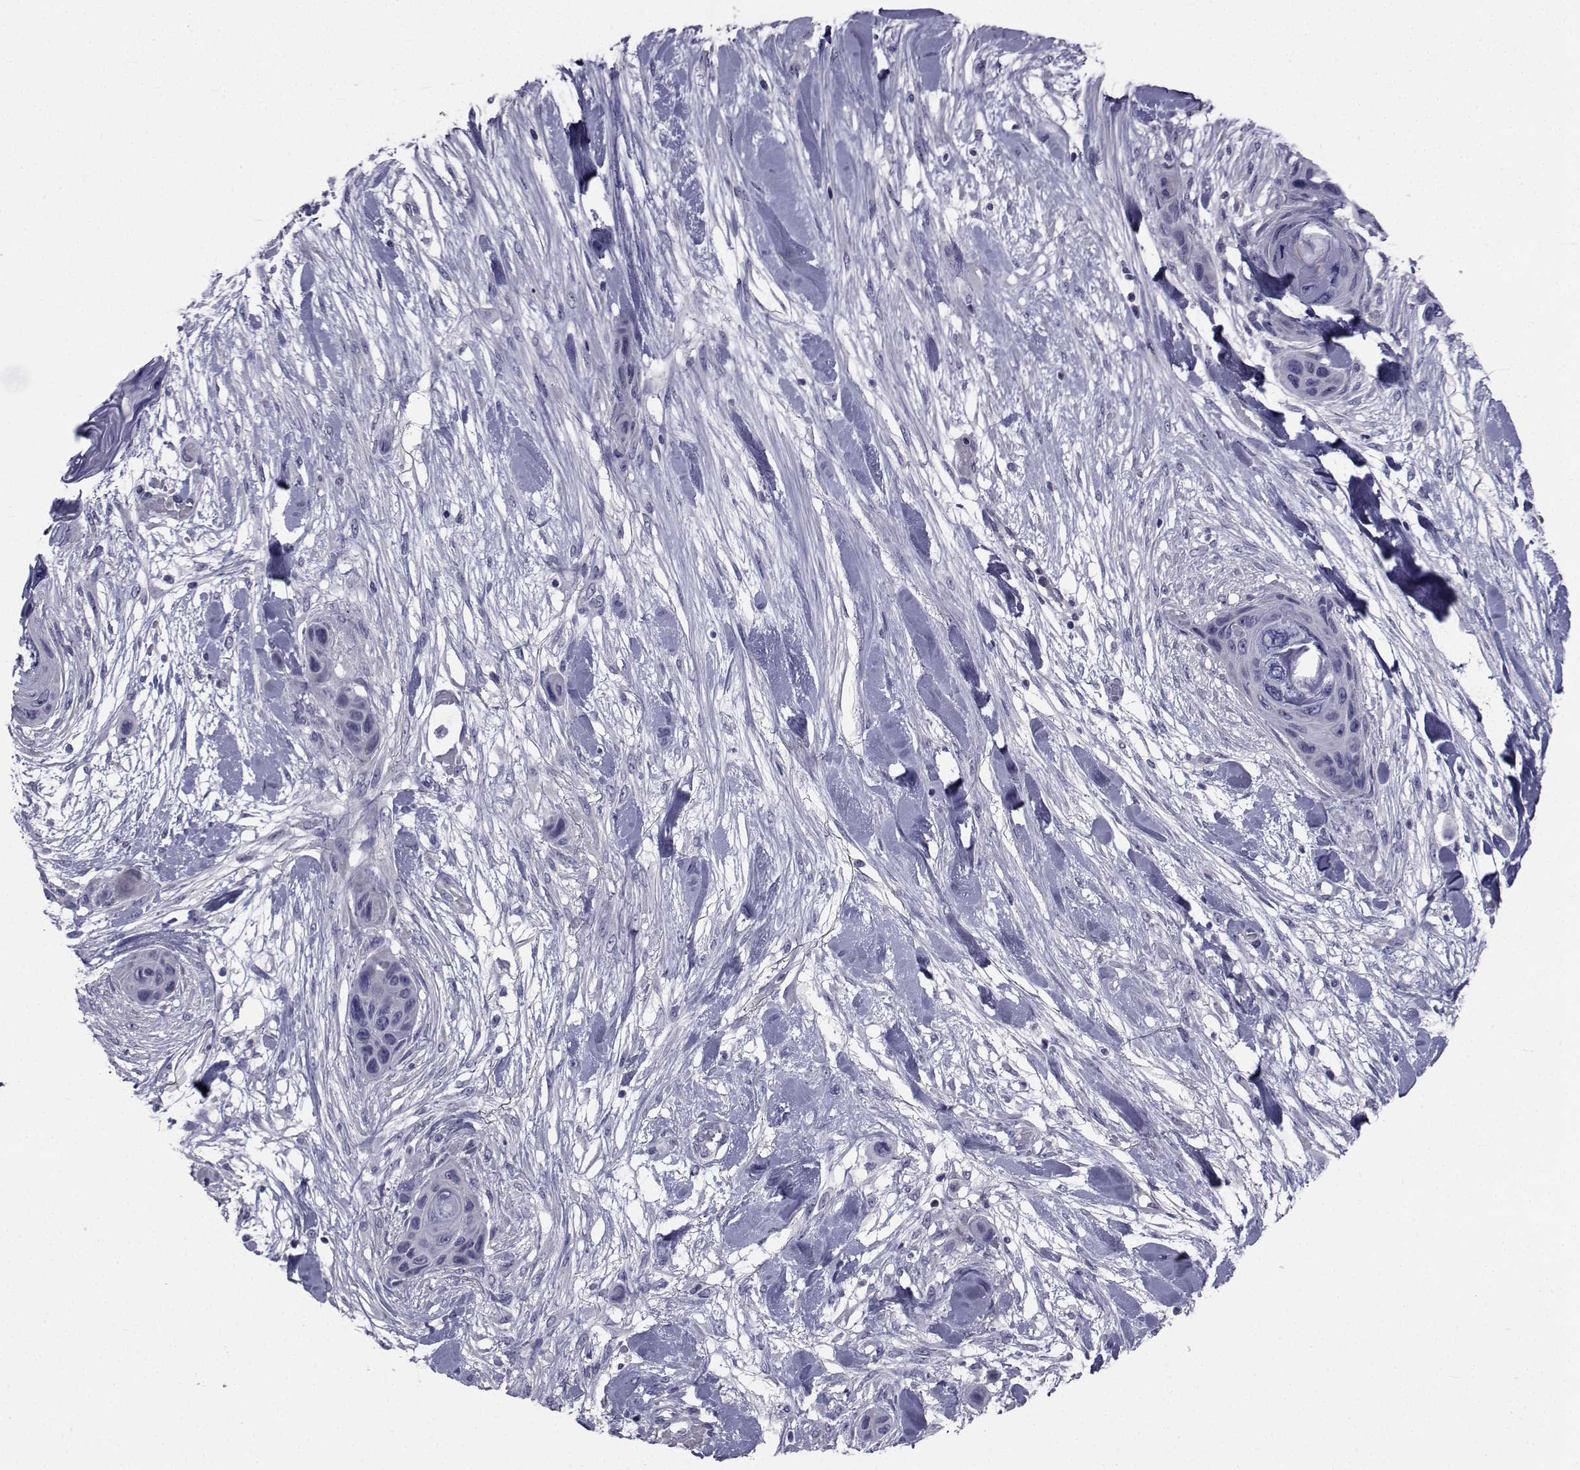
{"staining": {"intensity": "negative", "quantity": "none", "location": "none"}, "tissue": "skin cancer", "cell_type": "Tumor cells", "image_type": "cancer", "snomed": [{"axis": "morphology", "description": "Squamous cell carcinoma, NOS"}, {"axis": "topography", "description": "Skin"}], "caption": "An immunohistochemistry micrograph of skin cancer (squamous cell carcinoma) is shown. There is no staining in tumor cells of skin cancer (squamous cell carcinoma).", "gene": "CHRNA1", "patient": {"sex": "male", "age": 82}}